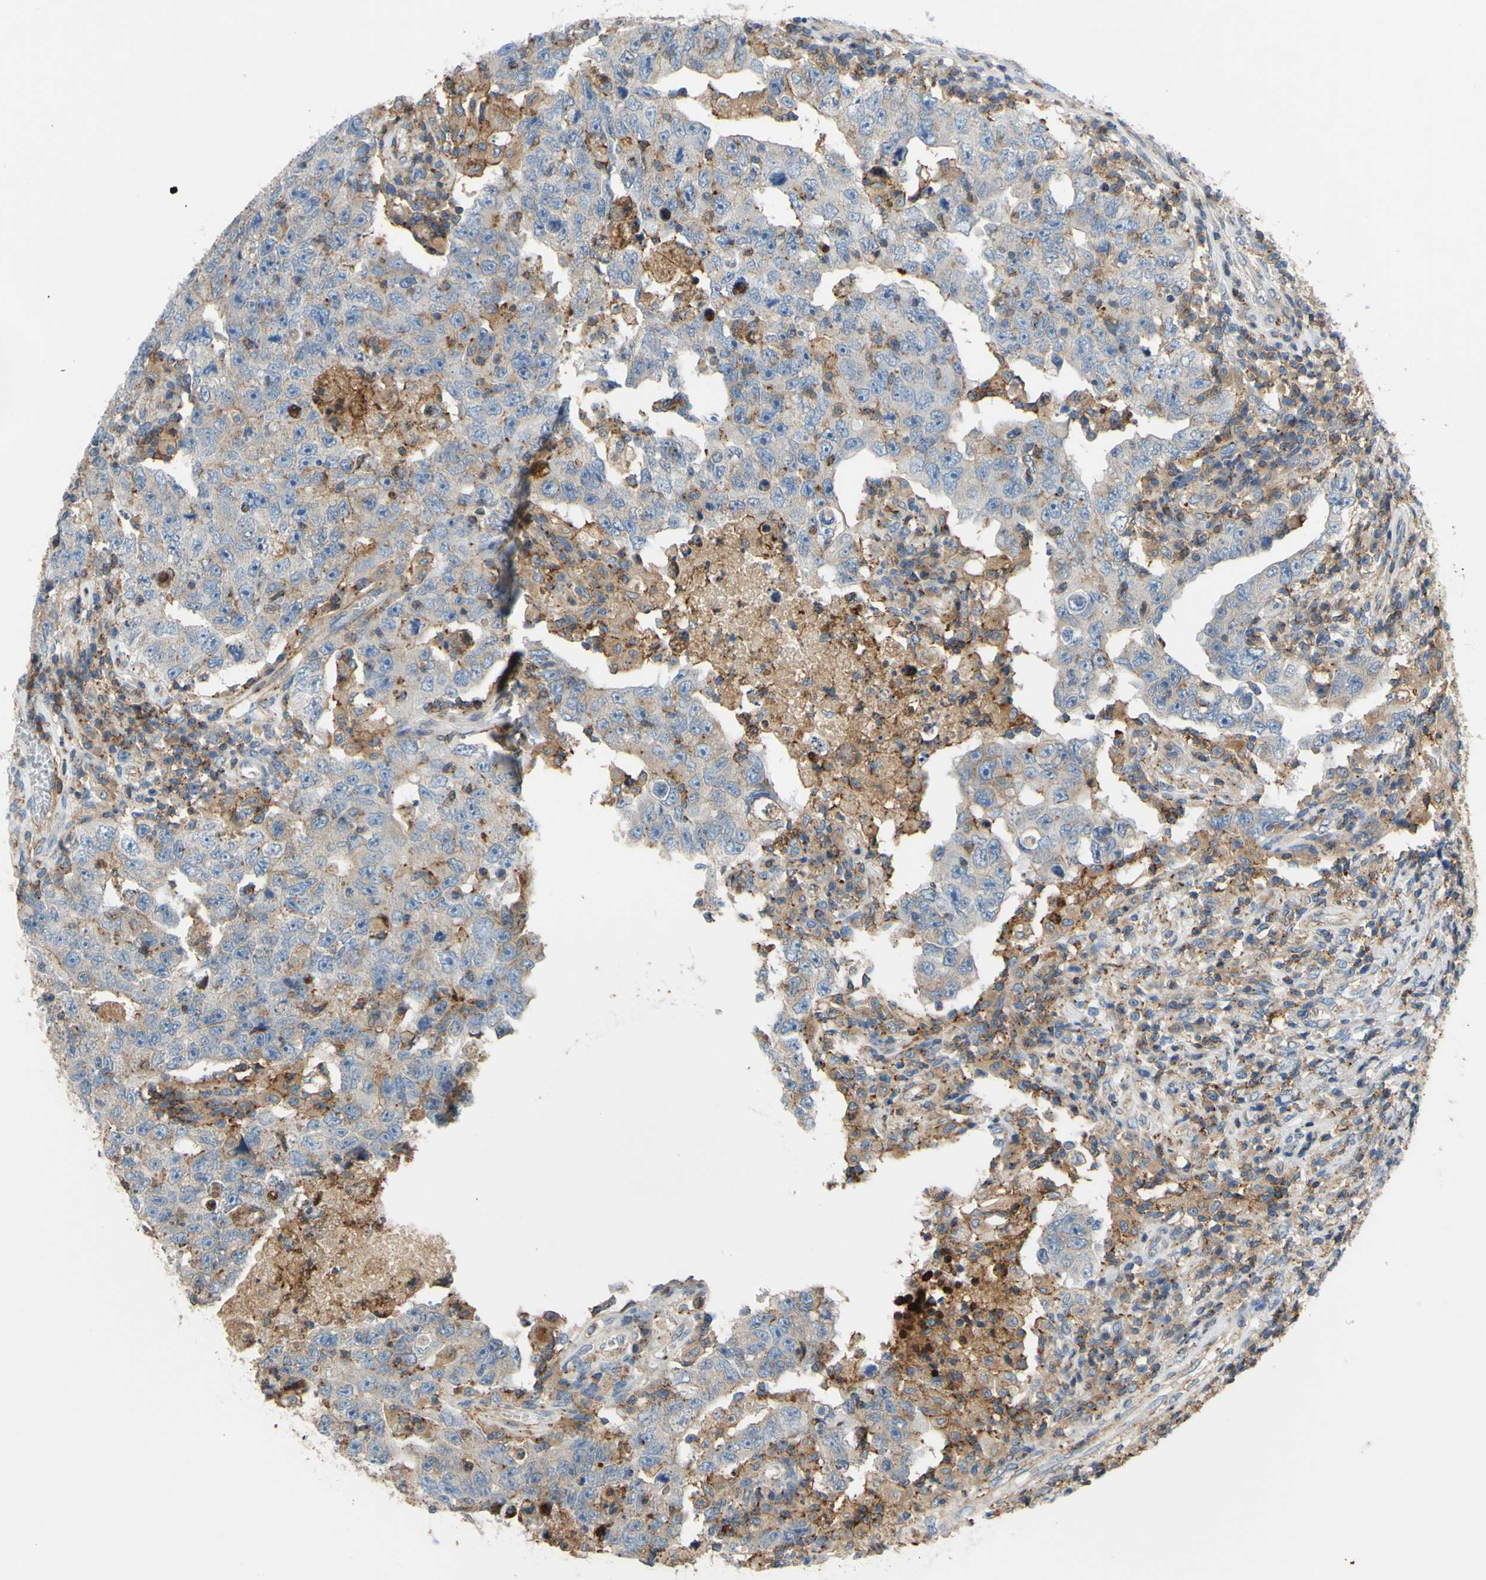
{"staining": {"intensity": "weak", "quantity": "25%-75%", "location": "cytoplasmic/membranous"}, "tissue": "testis cancer", "cell_type": "Tumor cells", "image_type": "cancer", "snomed": [{"axis": "morphology", "description": "Carcinoma, Embryonal, NOS"}, {"axis": "topography", "description": "Testis"}], "caption": "A brown stain shows weak cytoplasmic/membranous positivity of a protein in human testis cancer tumor cells. Nuclei are stained in blue.", "gene": "POR", "patient": {"sex": "male", "age": 26}}